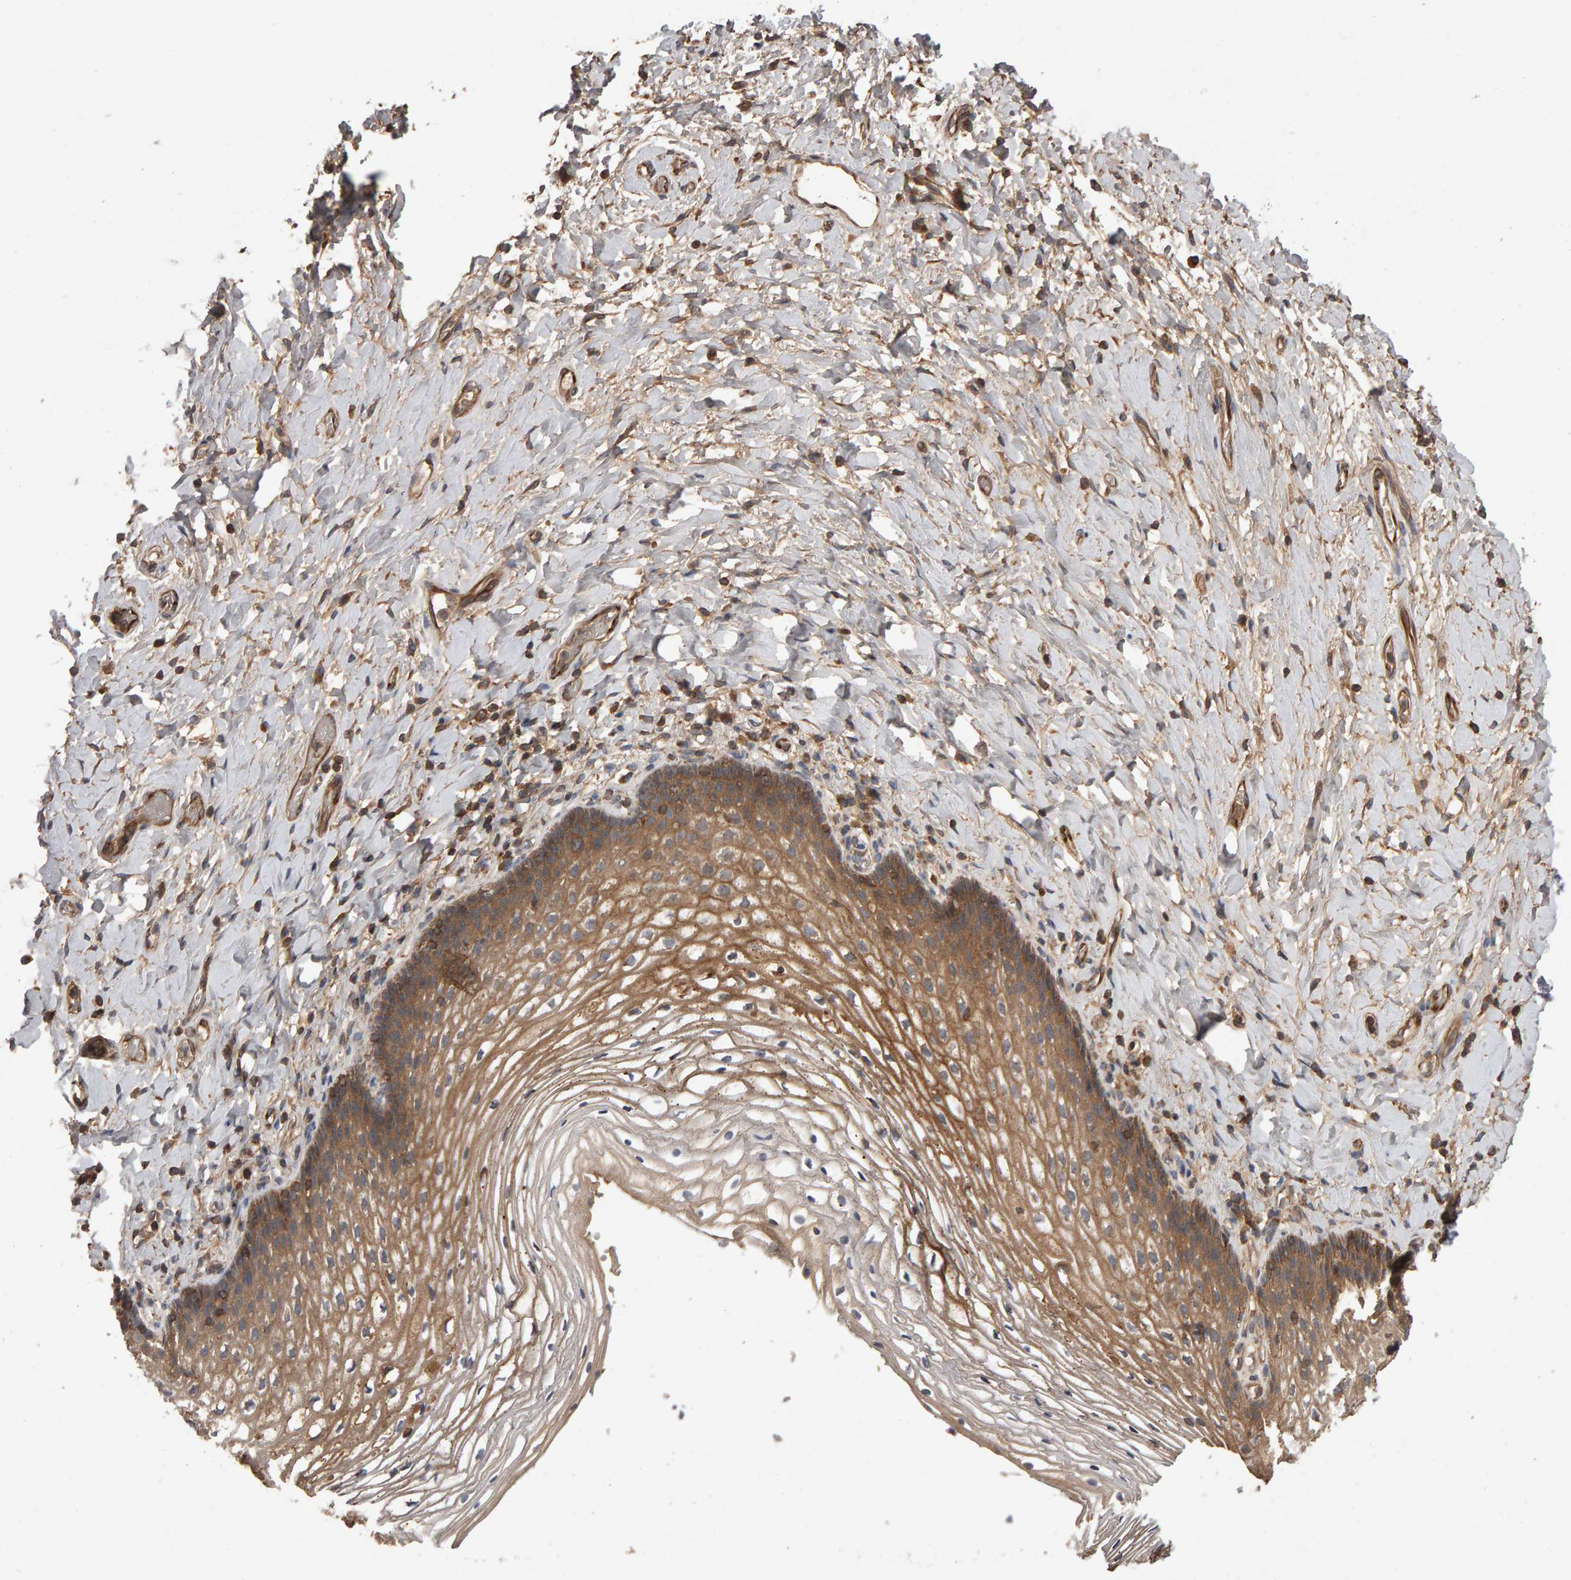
{"staining": {"intensity": "moderate", "quantity": ">75%", "location": "cytoplasmic/membranous"}, "tissue": "vagina", "cell_type": "Squamous epithelial cells", "image_type": "normal", "snomed": [{"axis": "morphology", "description": "Normal tissue, NOS"}, {"axis": "topography", "description": "Vagina"}], "caption": "Protein expression analysis of normal human vagina reveals moderate cytoplasmic/membranous expression in approximately >75% of squamous epithelial cells. (DAB (3,3'-diaminobenzidine) IHC with brightfield microscopy, high magnification).", "gene": "PGS1", "patient": {"sex": "female", "age": 60}}